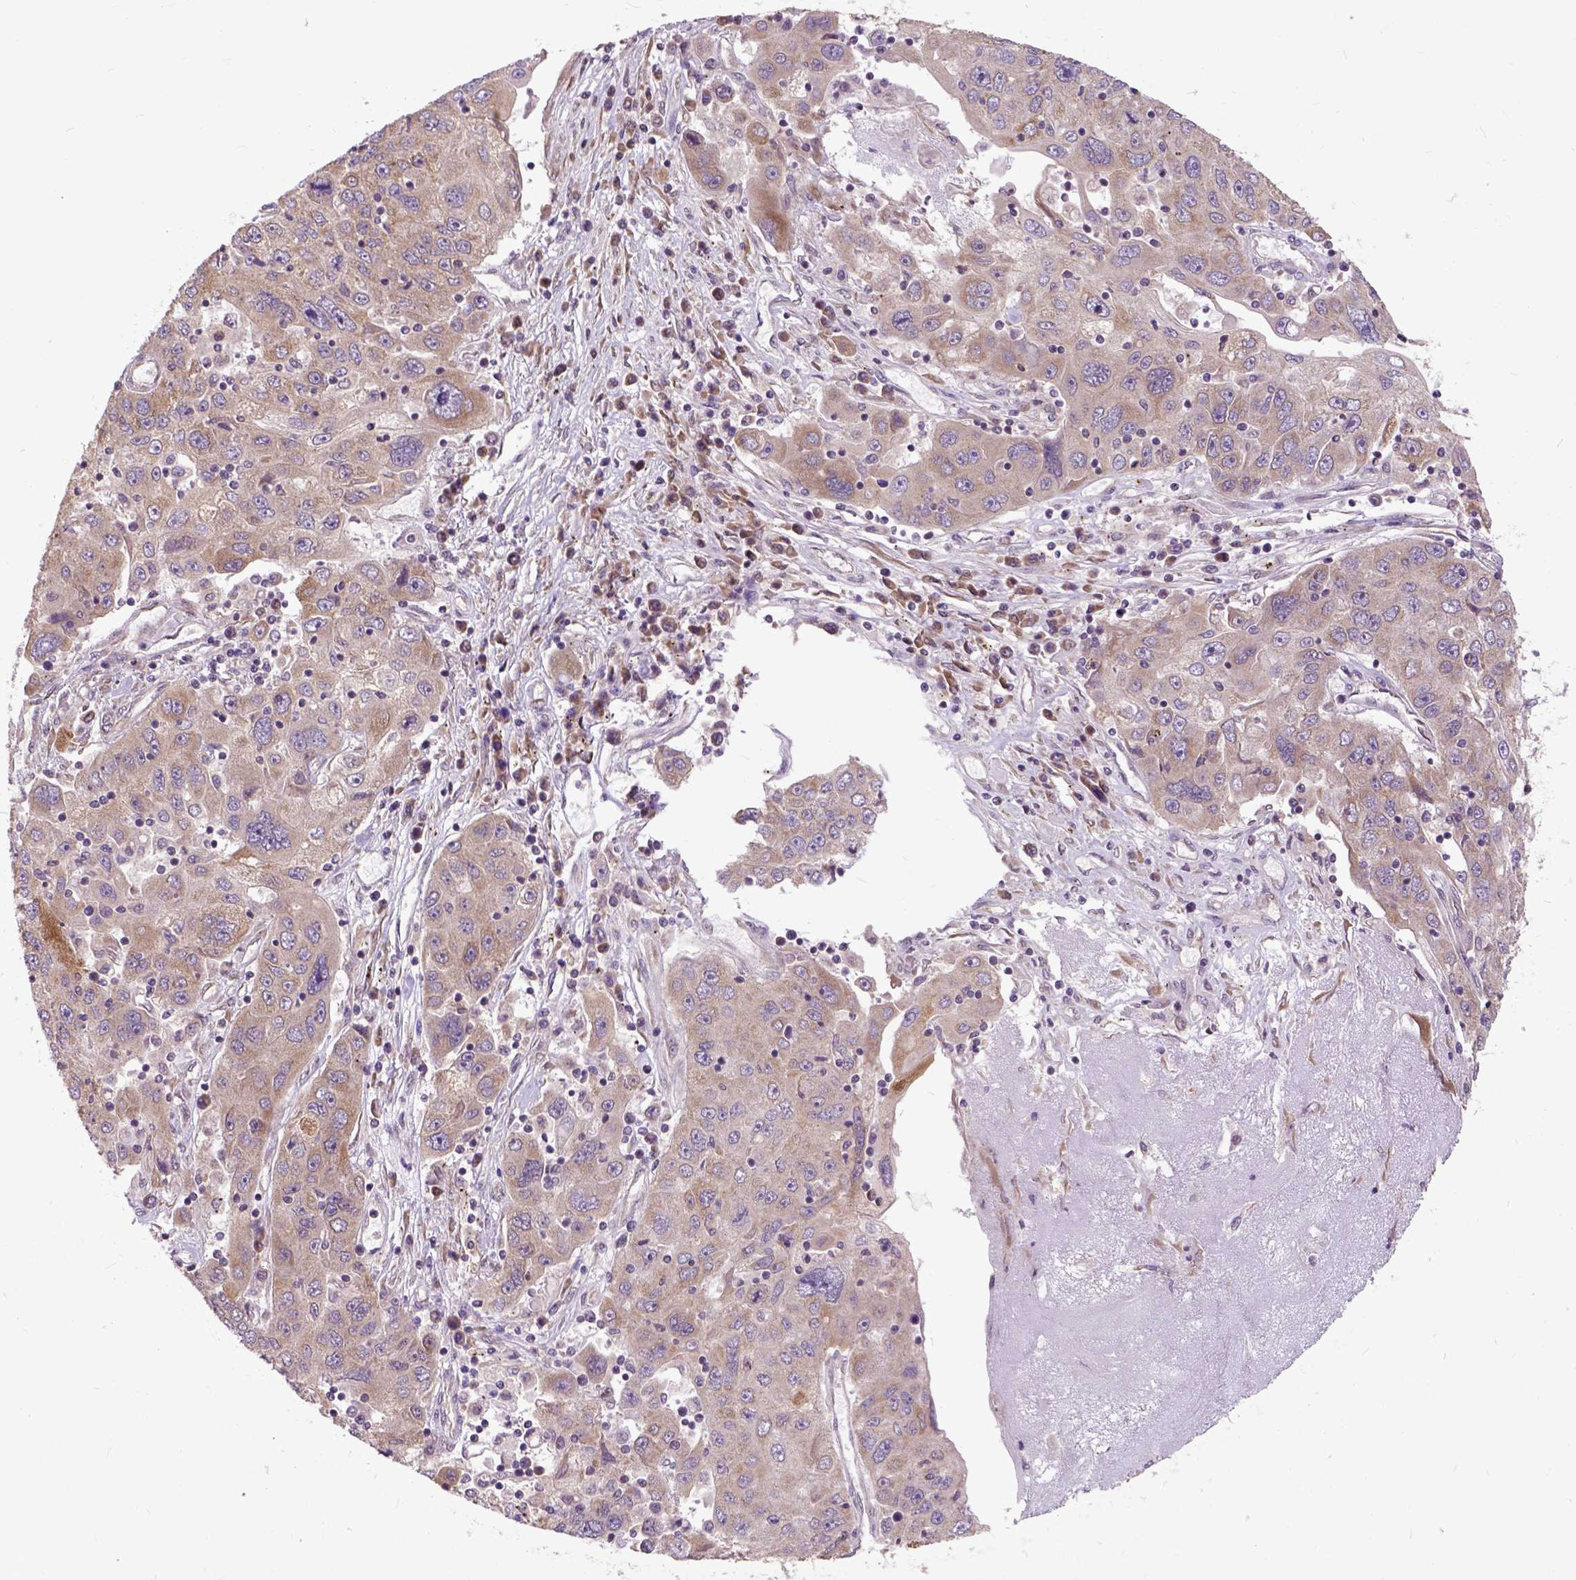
{"staining": {"intensity": "weak", "quantity": ">75%", "location": "cytoplasmic/membranous"}, "tissue": "stomach cancer", "cell_type": "Tumor cells", "image_type": "cancer", "snomed": [{"axis": "morphology", "description": "Adenocarcinoma, NOS"}, {"axis": "topography", "description": "Stomach"}], "caption": "Immunohistochemistry of human stomach cancer reveals low levels of weak cytoplasmic/membranous expression in approximately >75% of tumor cells. Using DAB (3,3'-diaminobenzidine) (brown) and hematoxylin (blue) stains, captured at high magnification using brightfield microscopy.", "gene": "ARL1", "patient": {"sex": "male", "age": 56}}